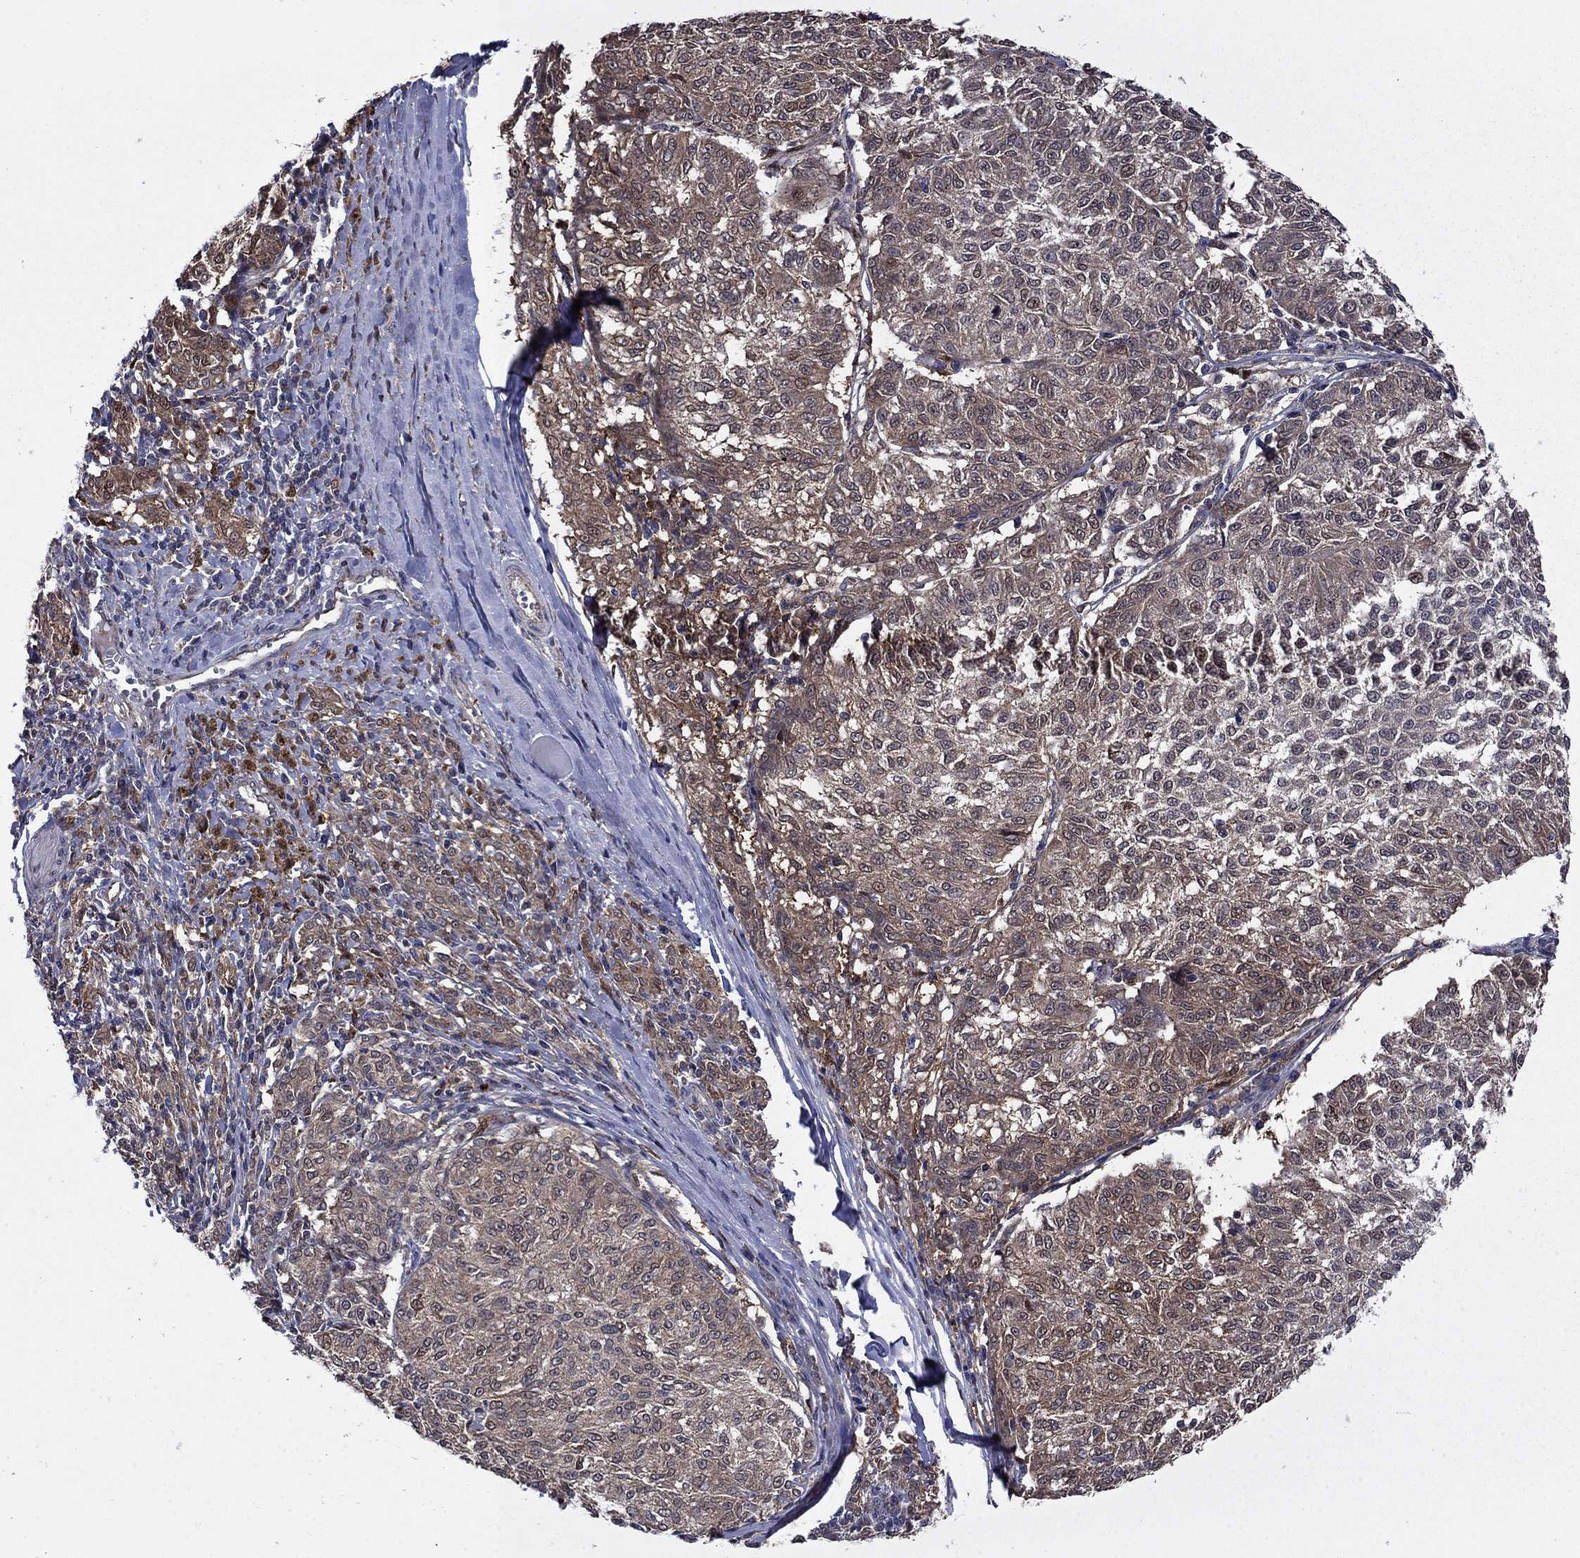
{"staining": {"intensity": "weak", "quantity": "25%-75%", "location": "cytoplasmic/membranous"}, "tissue": "melanoma", "cell_type": "Tumor cells", "image_type": "cancer", "snomed": [{"axis": "morphology", "description": "Malignant melanoma, NOS"}, {"axis": "topography", "description": "Skin"}], "caption": "Protein staining demonstrates weak cytoplasmic/membranous expression in about 25%-75% of tumor cells in malignant melanoma.", "gene": "TPMT", "patient": {"sex": "female", "age": 72}}